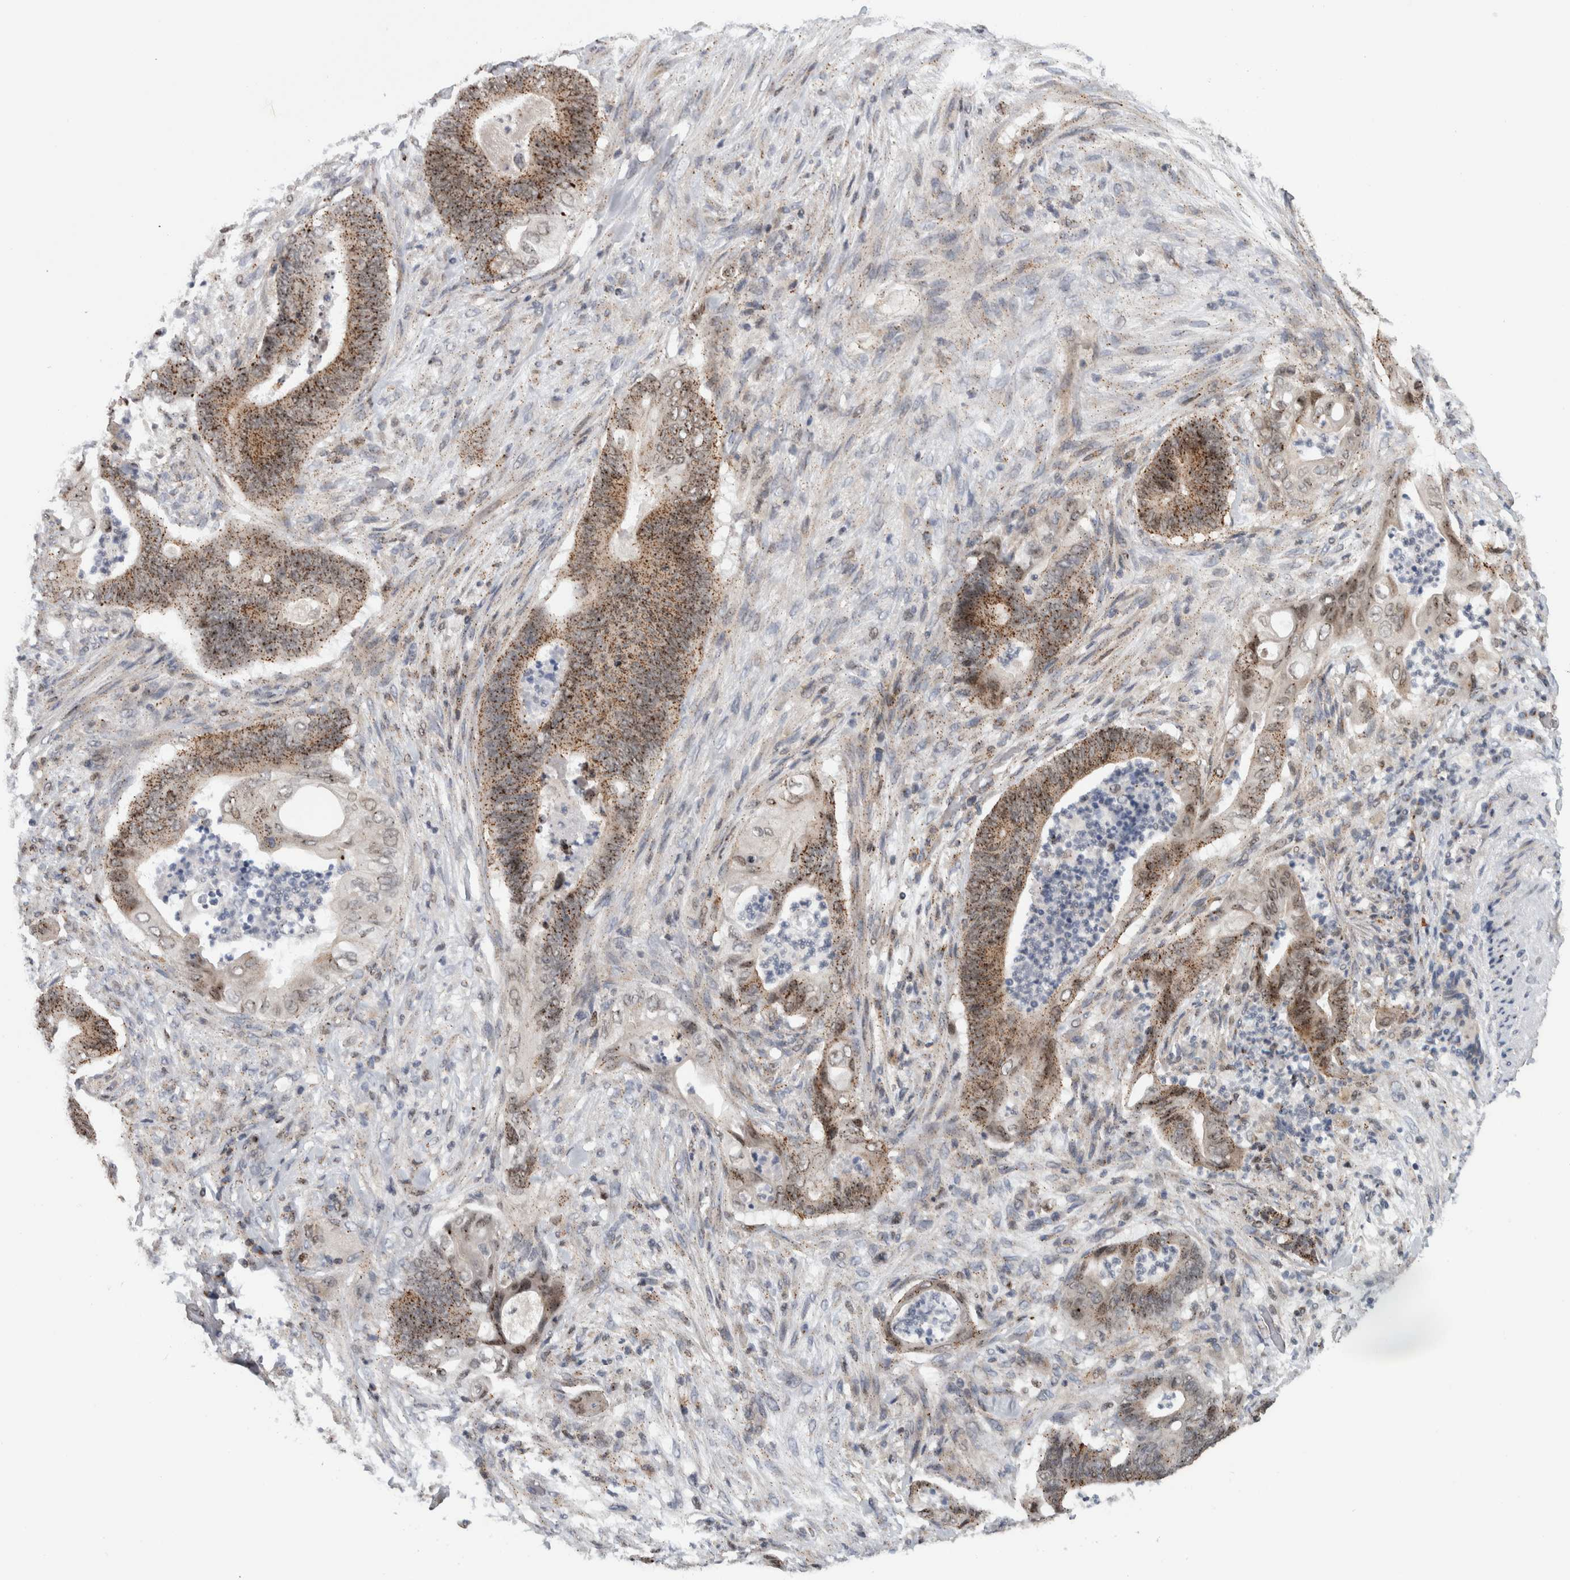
{"staining": {"intensity": "moderate", "quantity": ">75%", "location": "cytoplasmic/membranous"}, "tissue": "stomach cancer", "cell_type": "Tumor cells", "image_type": "cancer", "snomed": [{"axis": "morphology", "description": "Adenocarcinoma, NOS"}, {"axis": "topography", "description": "Stomach"}], "caption": "Immunohistochemistry (IHC) staining of stomach cancer (adenocarcinoma), which shows medium levels of moderate cytoplasmic/membranous expression in approximately >75% of tumor cells indicating moderate cytoplasmic/membranous protein positivity. The staining was performed using DAB (brown) for protein detection and nuclei were counterstained in hematoxylin (blue).", "gene": "MSL1", "patient": {"sex": "female", "age": 73}}